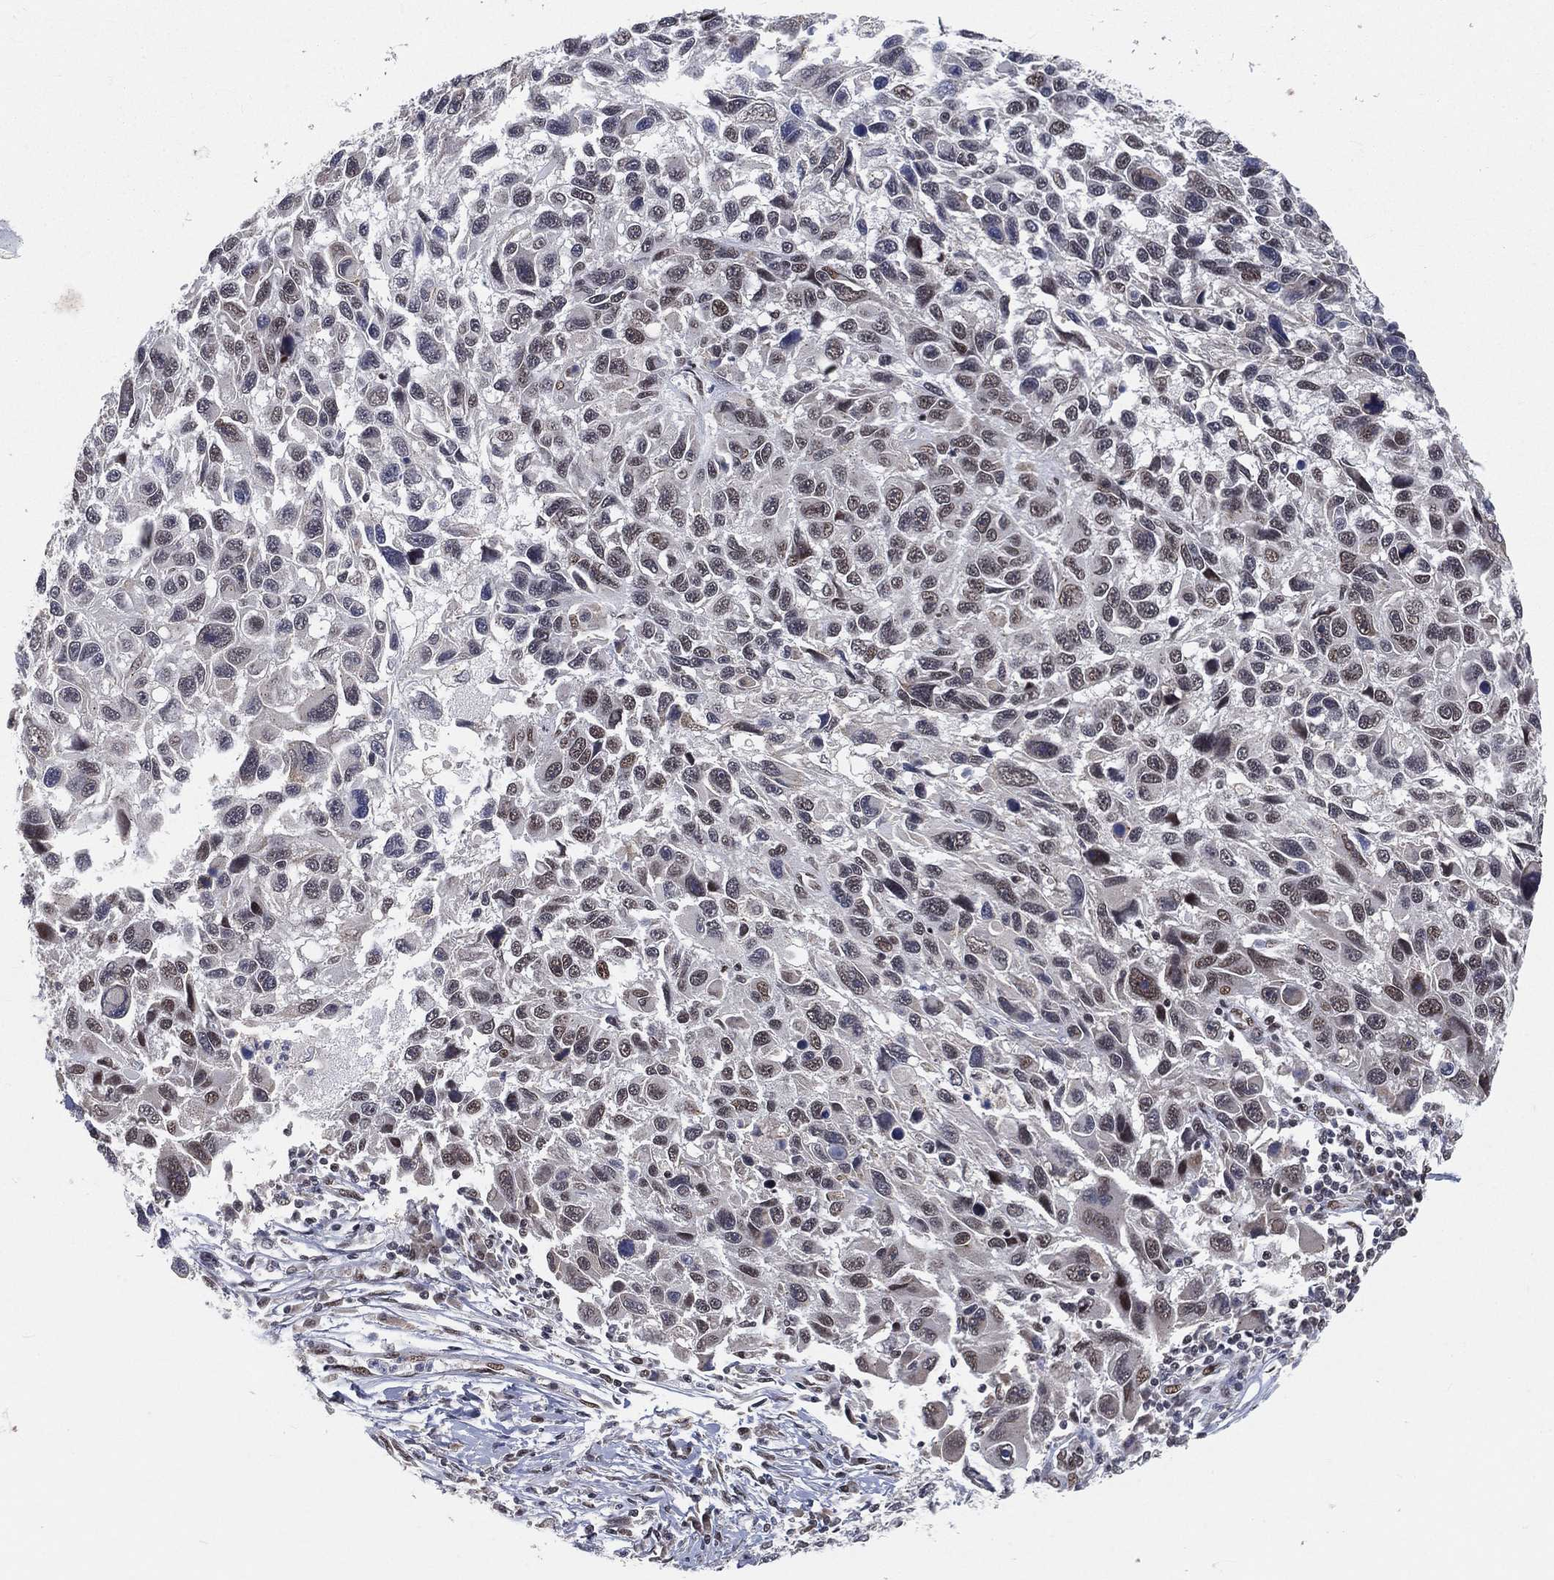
{"staining": {"intensity": "weak", "quantity": "<25%", "location": "nuclear"}, "tissue": "melanoma", "cell_type": "Tumor cells", "image_type": "cancer", "snomed": [{"axis": "morphology", "description": "Malignant melanoma, NOS"}, {"axis": "topography", "description": "Skin"}], "caption": "This is an IHC image of human malignant melanoma. There is no expression in tumor cells.", "gene": "YLPM1", "patient": {"sex": "male", "age": 53}}